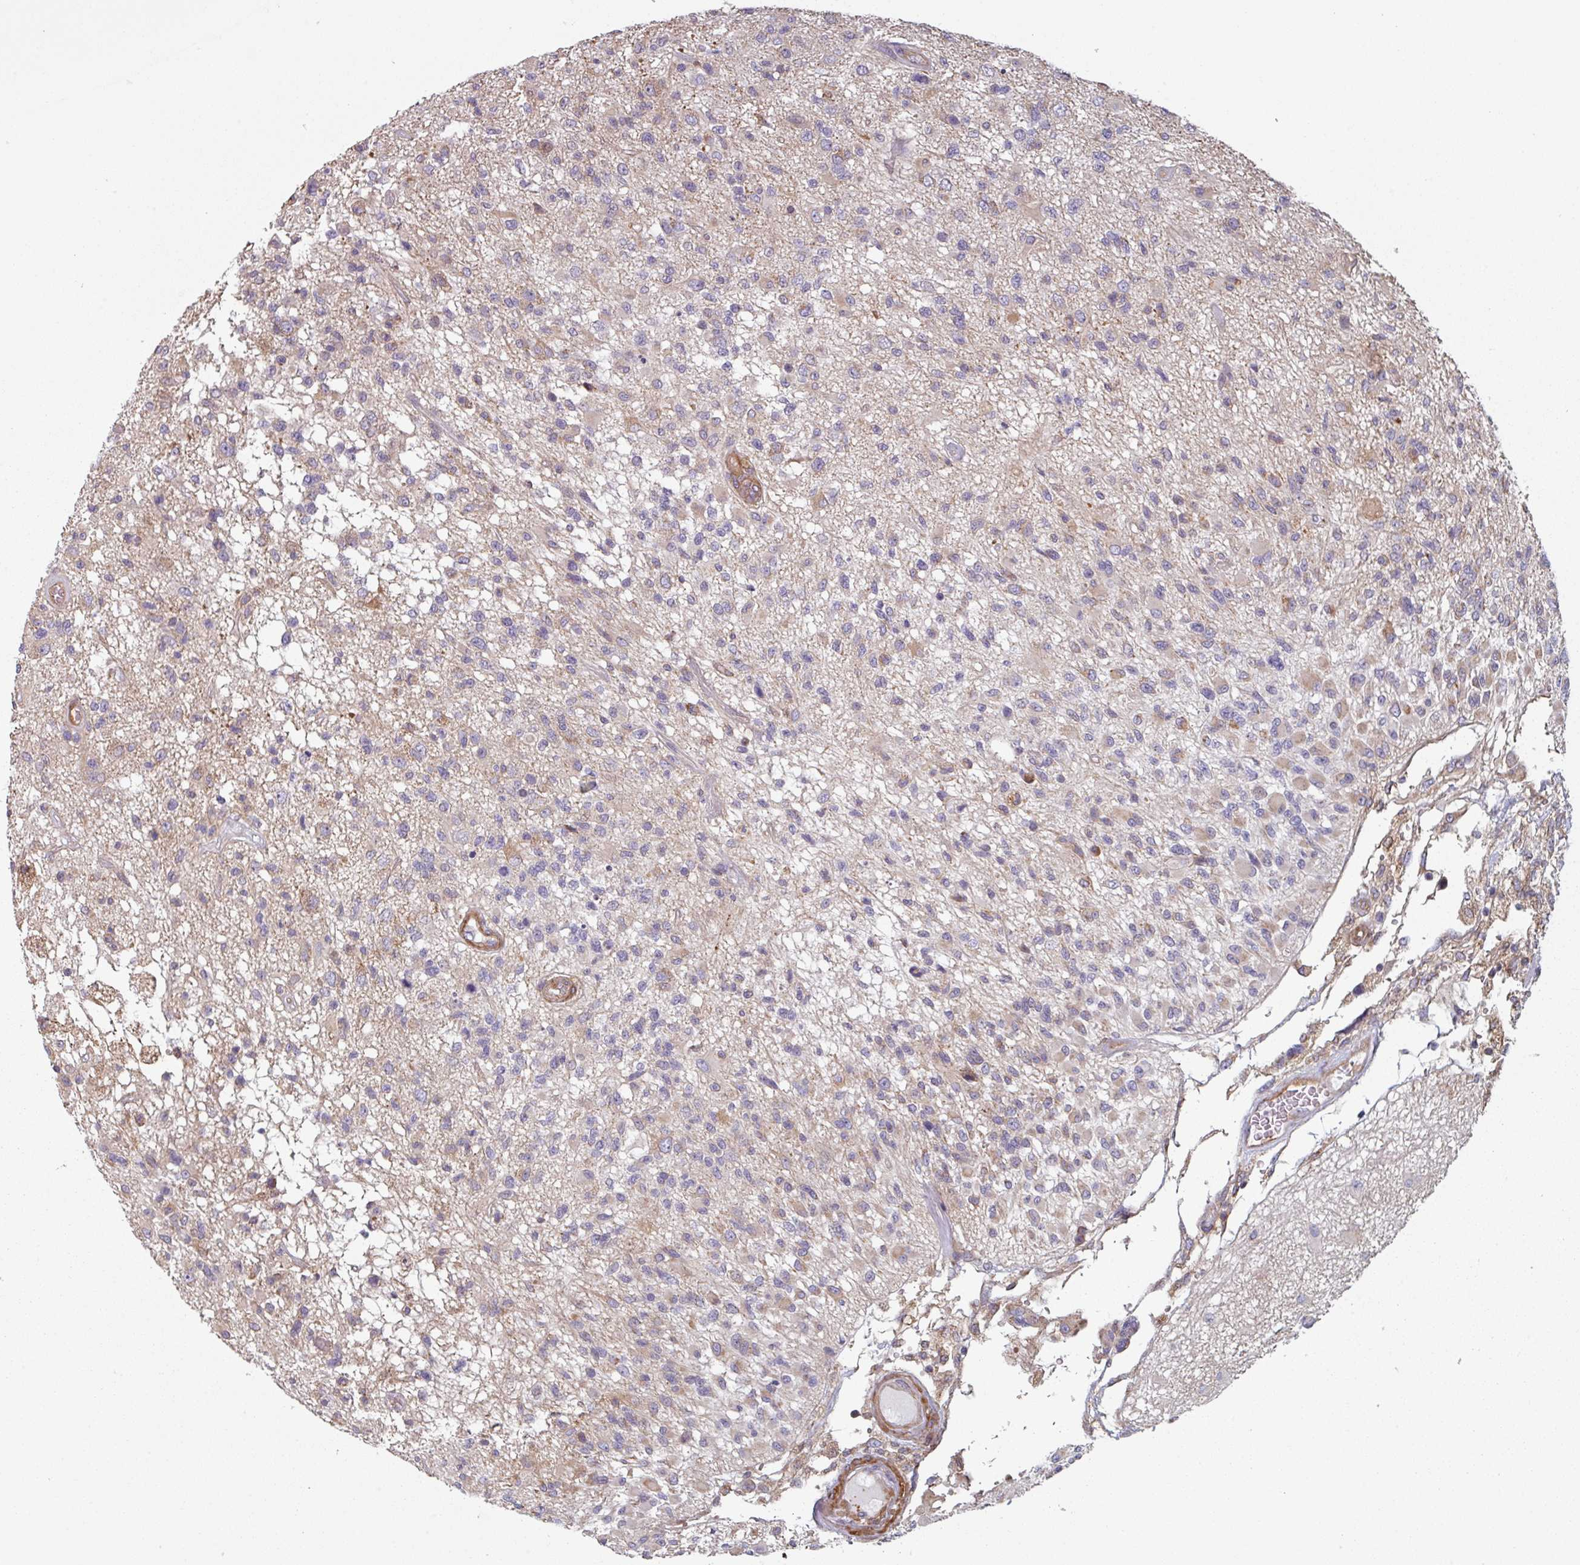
{"staining": {"intensity": "negative", "quantity": "none", "location": "none"}, "tissue": "glioma", "cell_type": "Tumor cells", "image_type": "cancer", "snomed": [{"axis": "morphology", "description": "Glioma, malignant, High grade"}, {"axis": "morphology", "description": "Glioblastoma, NOS"}, {"axis": "topography", "description": "Brain"}], "caption": "The micrograph displays no significant staining in tumor cells of glioma.", "gene": "GSTA4", "patient": {"sex": "male", "age": 60}}